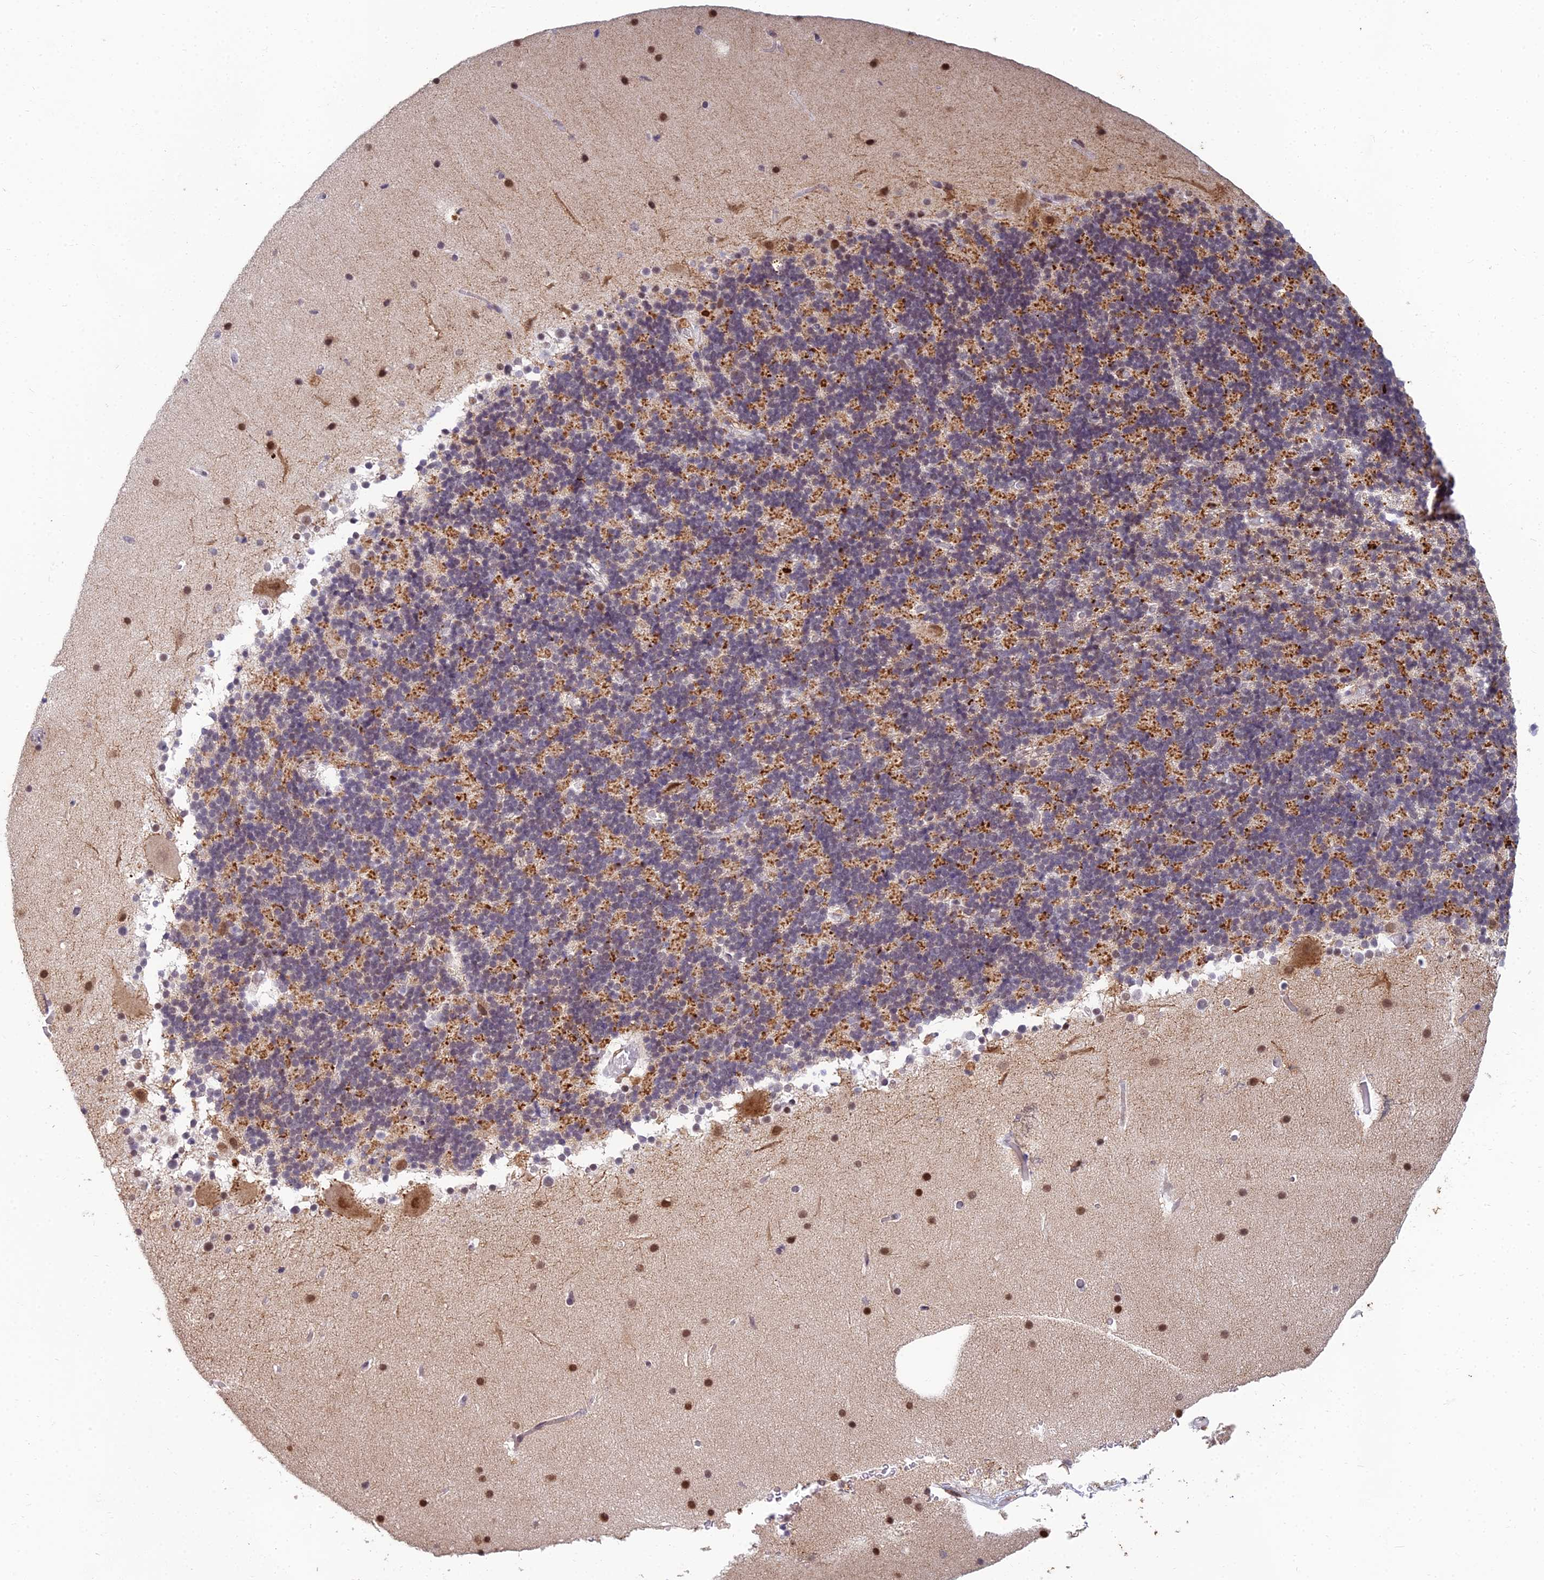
{"staining": {"intensity": "moderate", "quantity": "25%-75%", "location": "cytoplasmic/membranous"}, "tissue": "cerebellum", "cell_type": "Cells in granular layer", "image_type": "normal", "snomed": [{"axis": "morphology", "description": "Normal tissue, NOS"}, {"axis": "topography", "description": "Cerebellum"}], "caption": "Protein analysis of normal cerebellum displays moderate cytoplasmic/membranous expression in approximately 25%-75% of cells in granular layer.", "gene": "ABHD17A", "patient": {"sex": "male", "age": 57}}